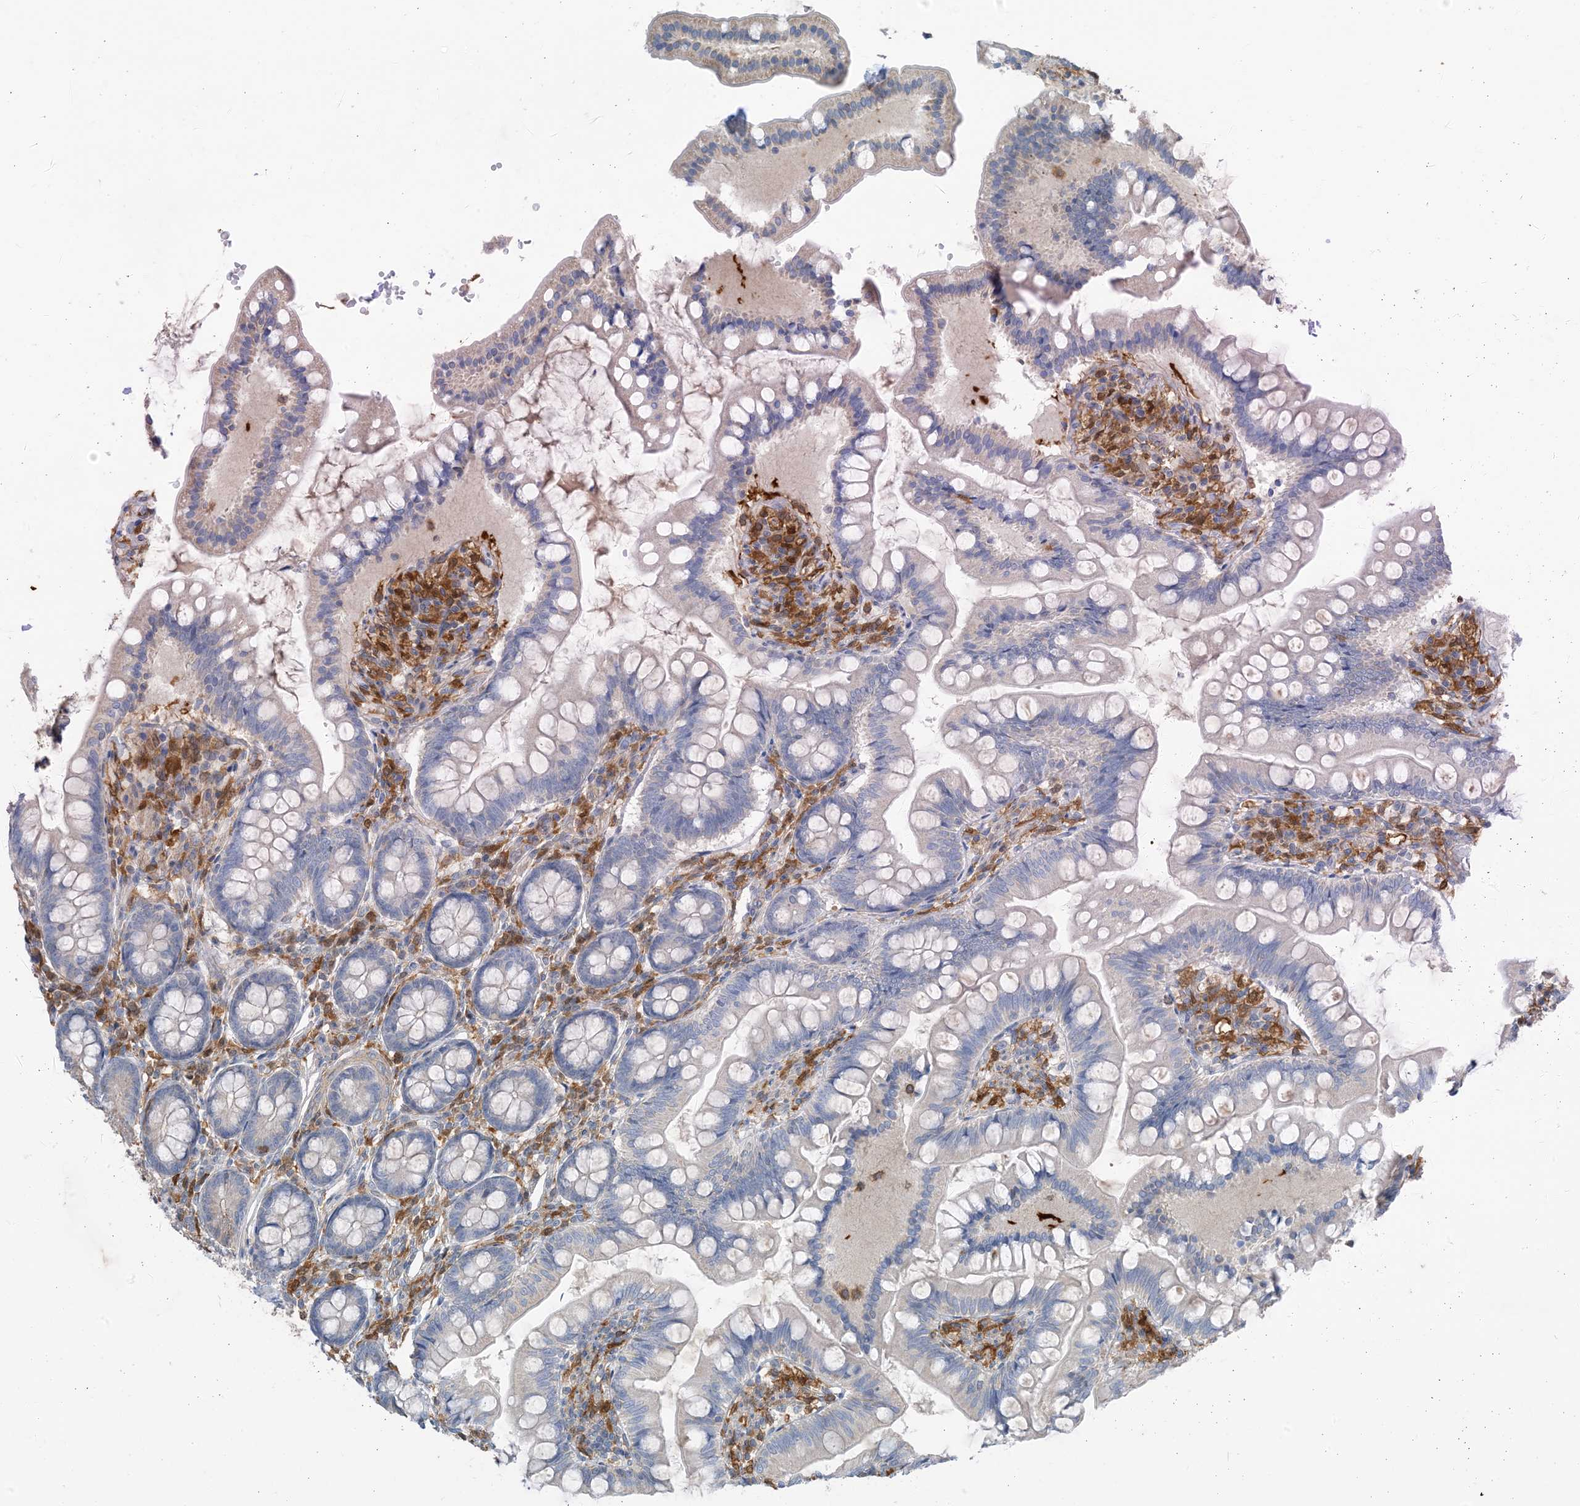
{"staining": {"intensity": "negative", "quantity": "none", "location": "none"}, "tissue": "small intestine", "cell_type": "Glandular cells", "image_type": "normal", "snomed": [{"axis": "morphology", "description": "Normal tissue, NOS"}, {"axis": "topography", "description": "Small intestine"}], "caption": "Immunohistochemistry photomicrograph of unremarkable small intestine: small intestine stained with DAB displays no significant protein expression in glandular cells.", "gene": "NAGK", "patient": {"sex": "male", "age": 7}}